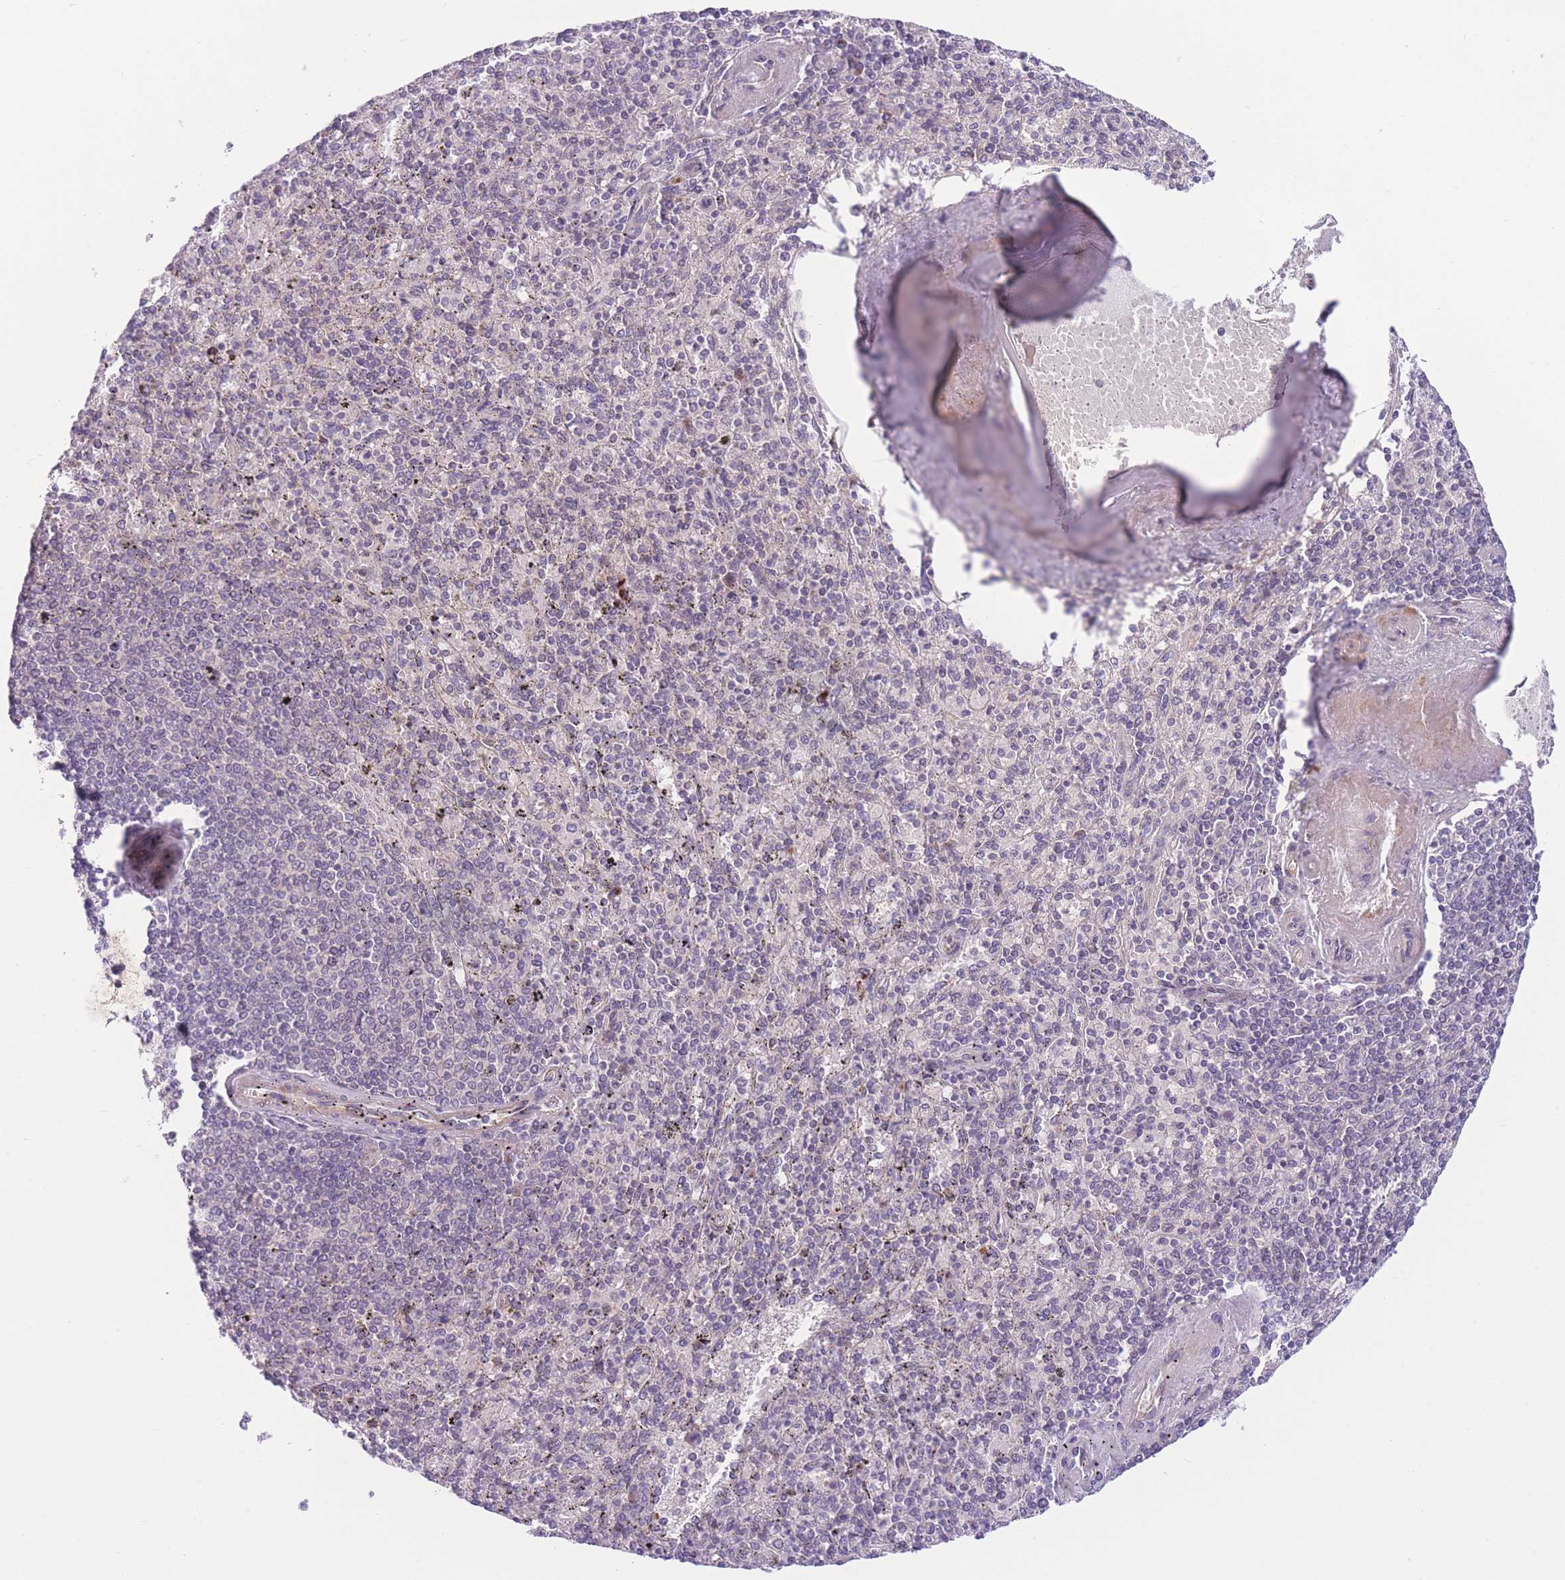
{"staining": {"intensity": "negative", "quantity": "none", "location": "none"}, "tissue": "spleen", "cell_type": "Cells in red pulp", "image_type": "normal", "snomed": [{"axis": "morphology", "description": "Normal tissue, NOS"}, {"axis": "topography", "description": "Spleen"}], "caption": "Normal spleen was stained to show a protein in brown. There is no significant positivity in cells in red pulp.", "gene": "CDC25B", "patient": {"sex": "male", "age": 82}}